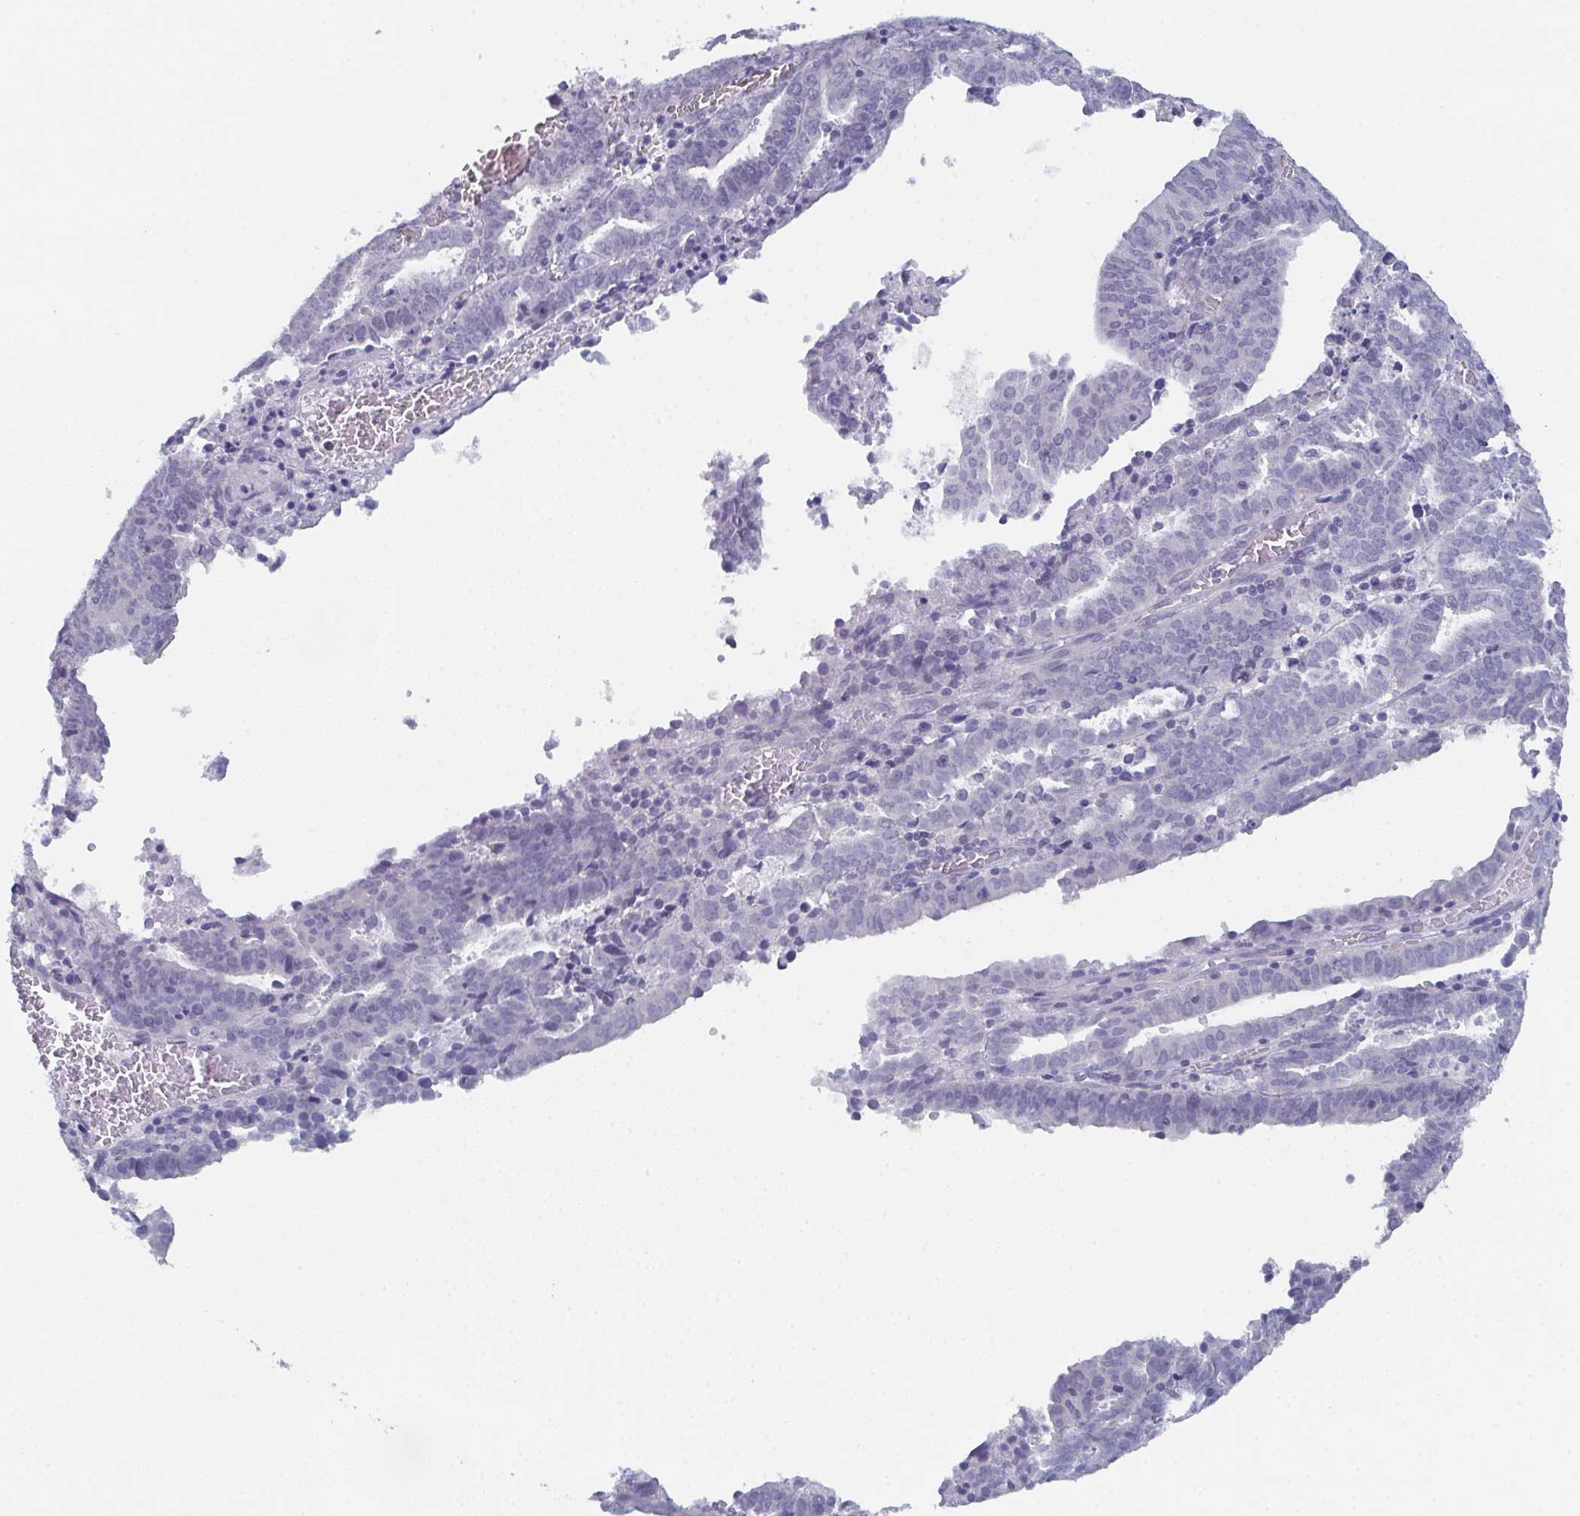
{"staining": {"intensity": "negative", "quantity": "none", "location": "none"}, "tissue": "endometrial cancer", "cell_type": "Tumor cells", "image_type": "cancer", "snomed": [{"axis": "morphology", "description": "Adenocarcinoma, NOS"}, {"axis": "topography", "description": "Uterus"}], "caption": "Immunohistochemical staining of human endometrial cancer displays no significant staining in tumor cells. (Brightfield microscopy of DAB immunohistochemistry at high magnification).", "gene": "DYDC2", "patient": {"sex": "female", "age": 83}}